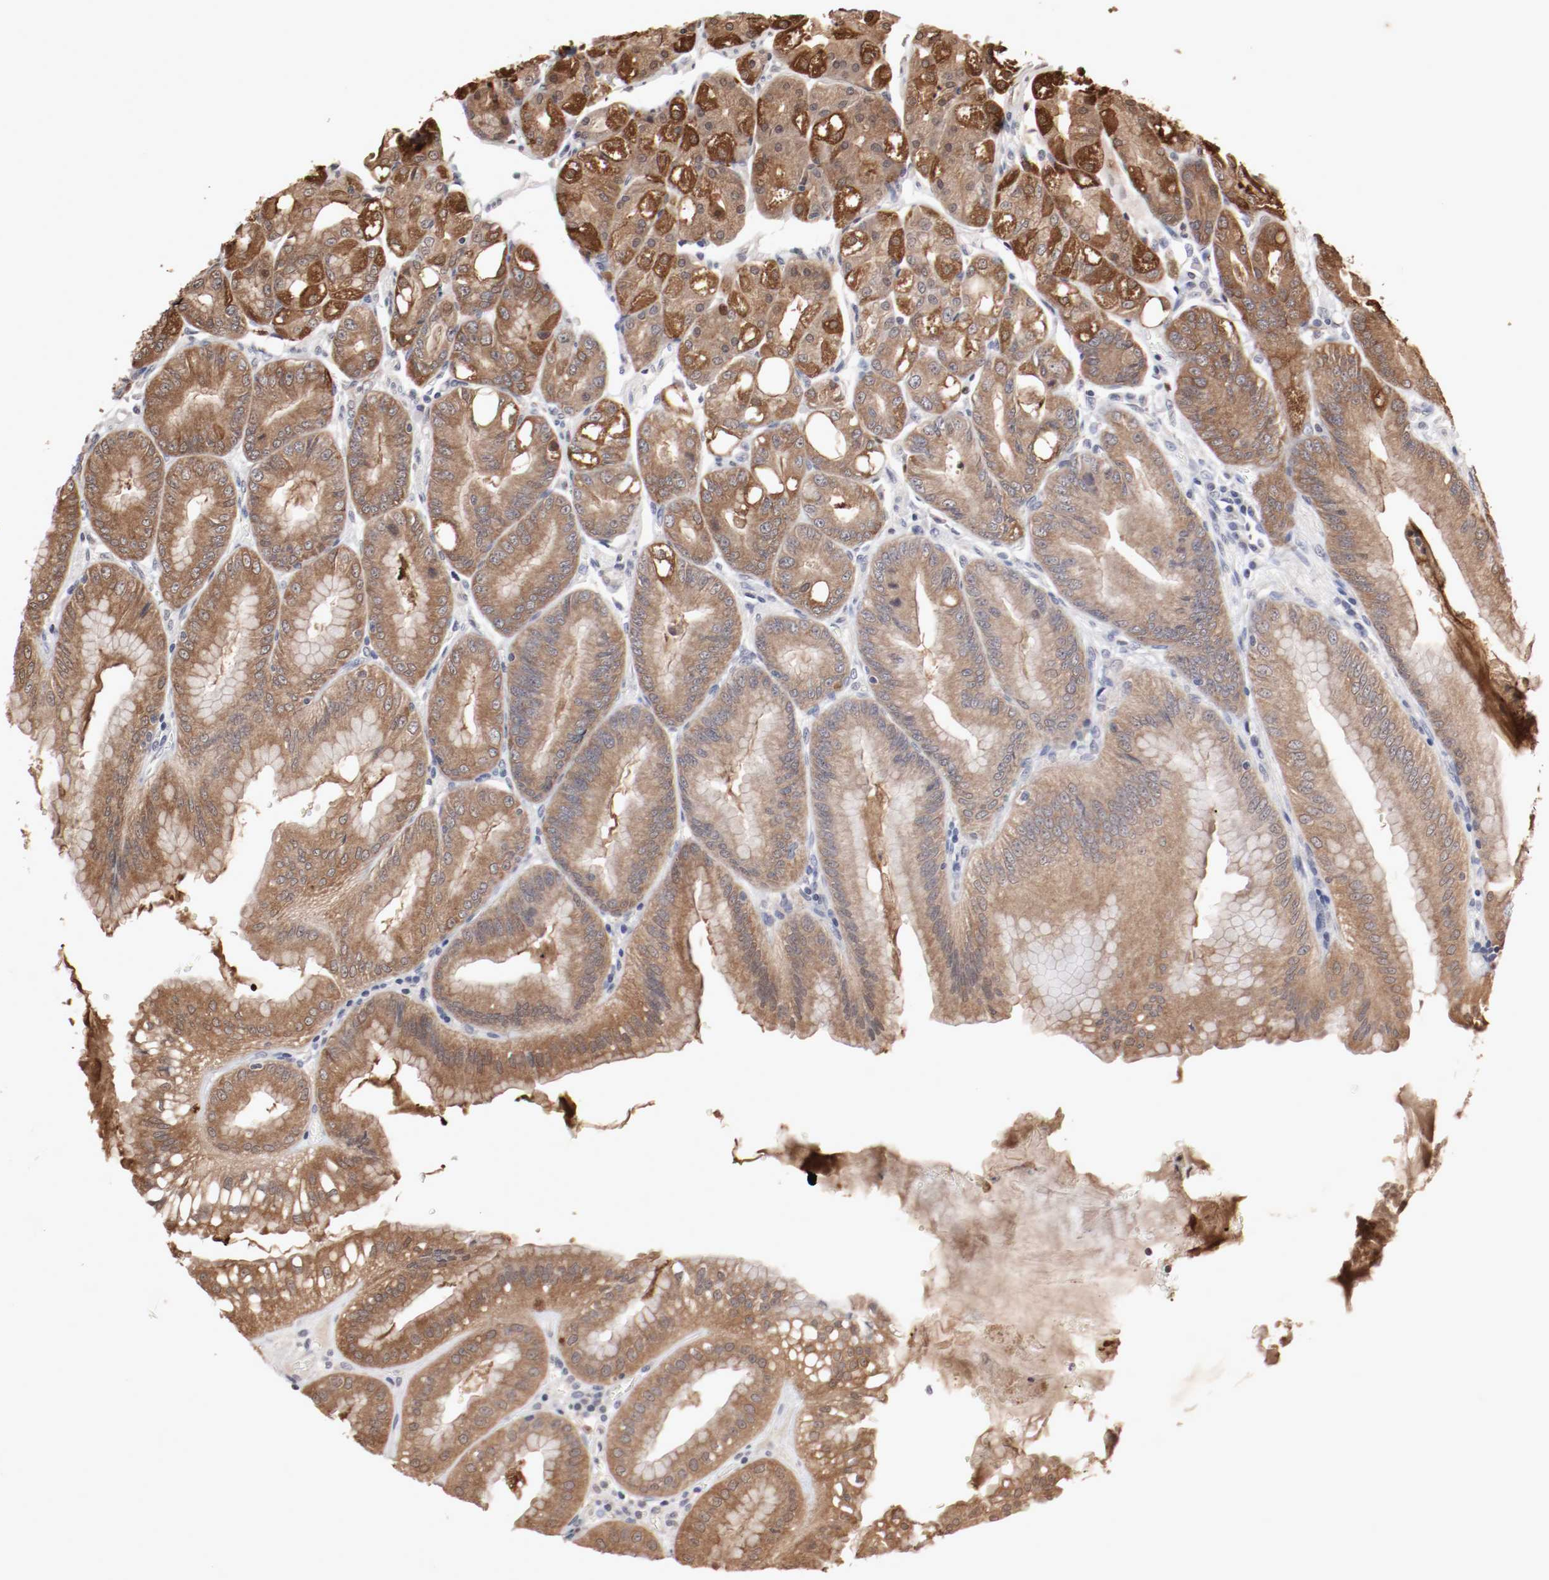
{"staining": {"intensity": "strong", "quantity": ">75%", "location": "cytoplasmic/membranous,nuclear"}, "tissue": "stomach", "cell_type": "Glandular cells", "image_type": "normal", "snomed": [{"axis": "morphology", "description": "Normal tissue, NOS"}, {"axis": "topography", "description": "Stomach, lower"}], "caption": "Immunohistochemical staining of unremarkable human stomach shows high levels of strong cytoplasmic/membranous,nuclear expression in approximately >75% of glandular cells.", "gene": "WASL", "patient": {"sex": "male", "age": 71}}